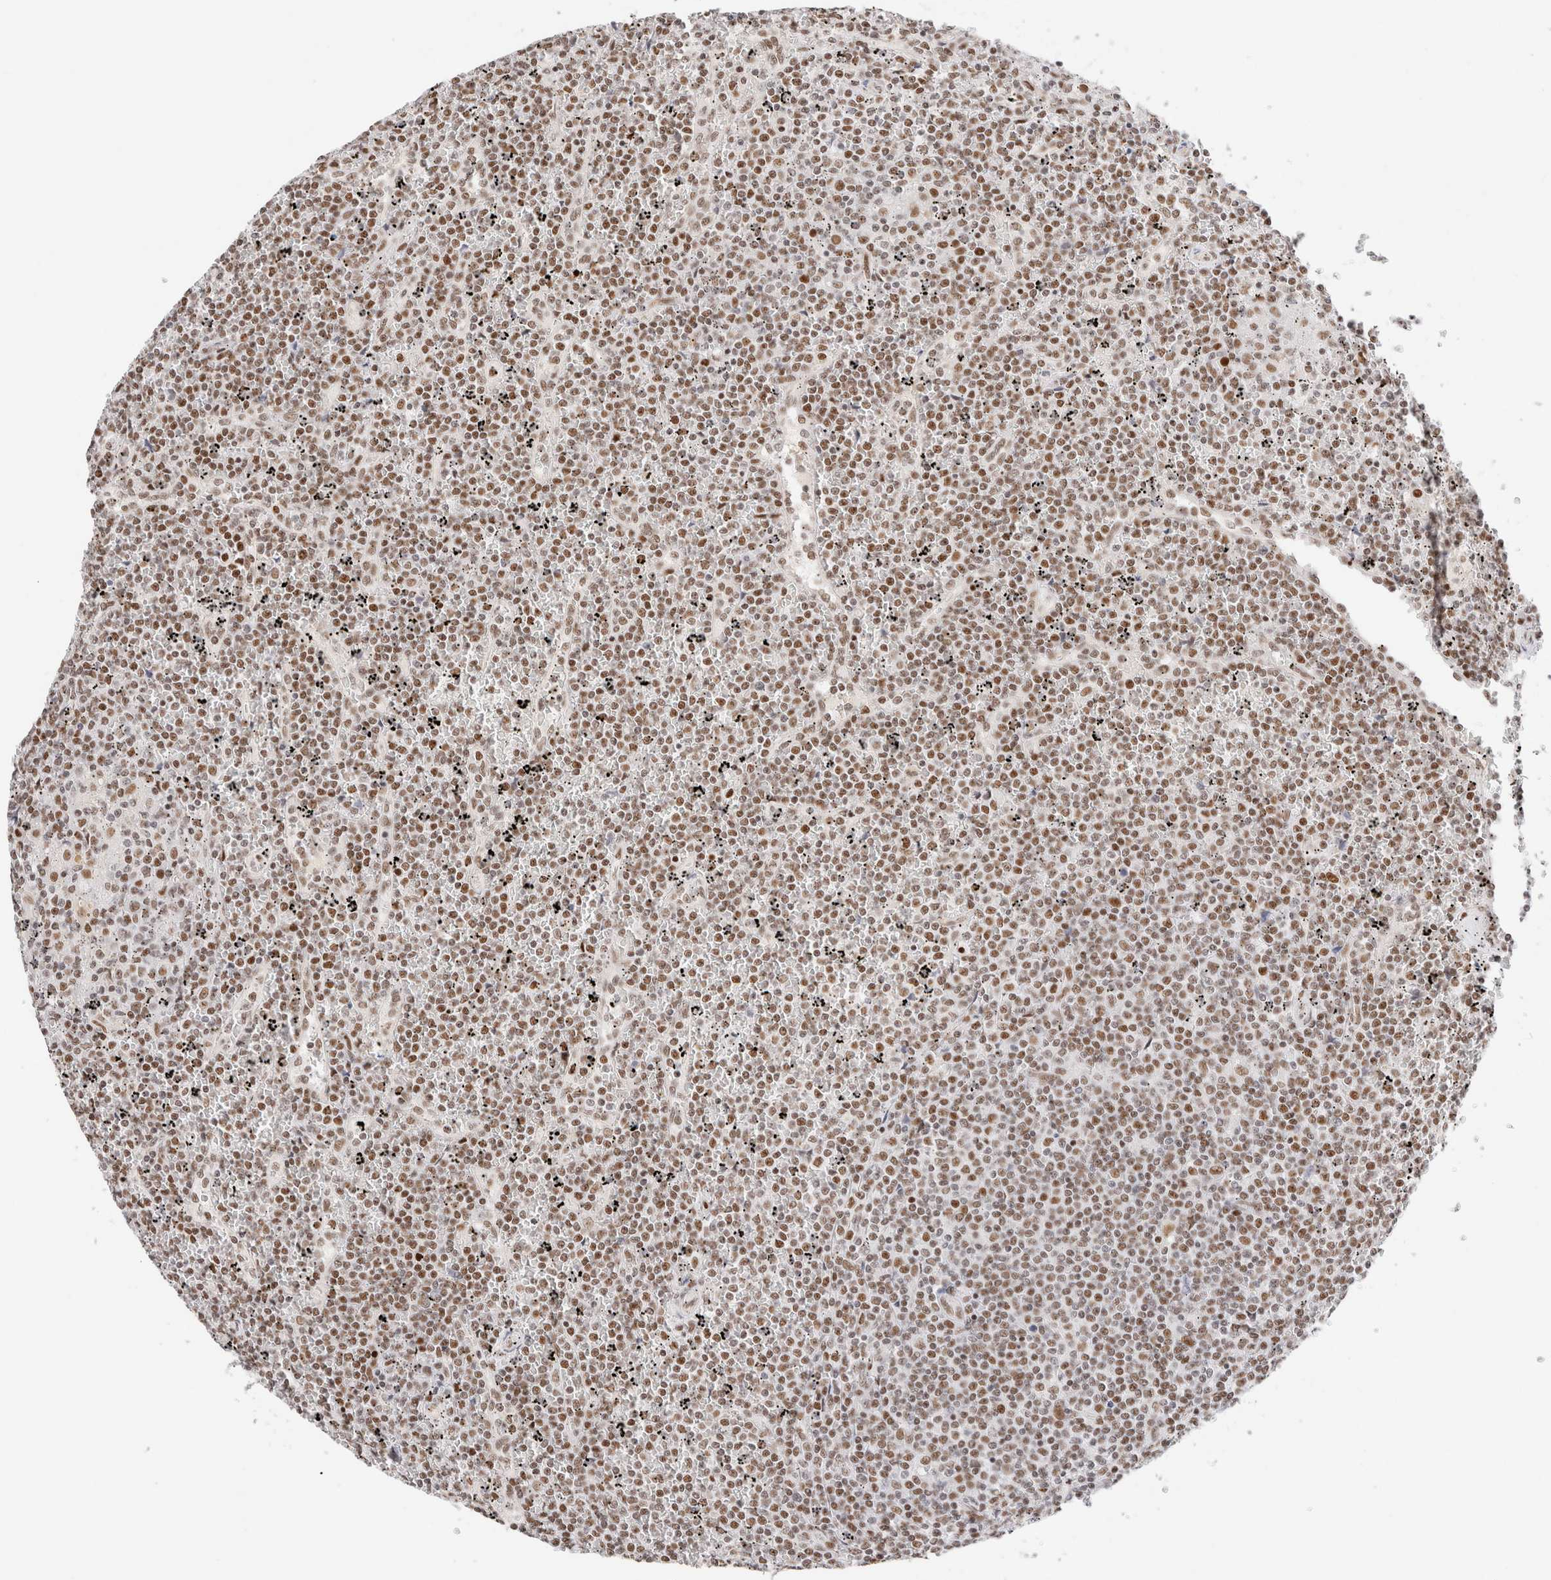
{"staining": {"intensity": "moderate", "quantity": ">75%", "location": "nuclear"}, "tissue": "lymphoma", "cell_type": "Tumor cells", "image_type": "cancer", "snomed": [{"axis": "morphology", "description": "Malignant lymphoma, non-Hodgkin's type, Low grade"}, {"axis": "topography", "description": "Spleen"}], "caption": "Immunohistochemical staining of low-grade malignant lymphoma, non-Hodgkin's type shows medium levels of moderate nuclear expression in about >75% of tumor cells.", "gene": "ZNF282", "patient": {"sex": "female", "age": 19}}